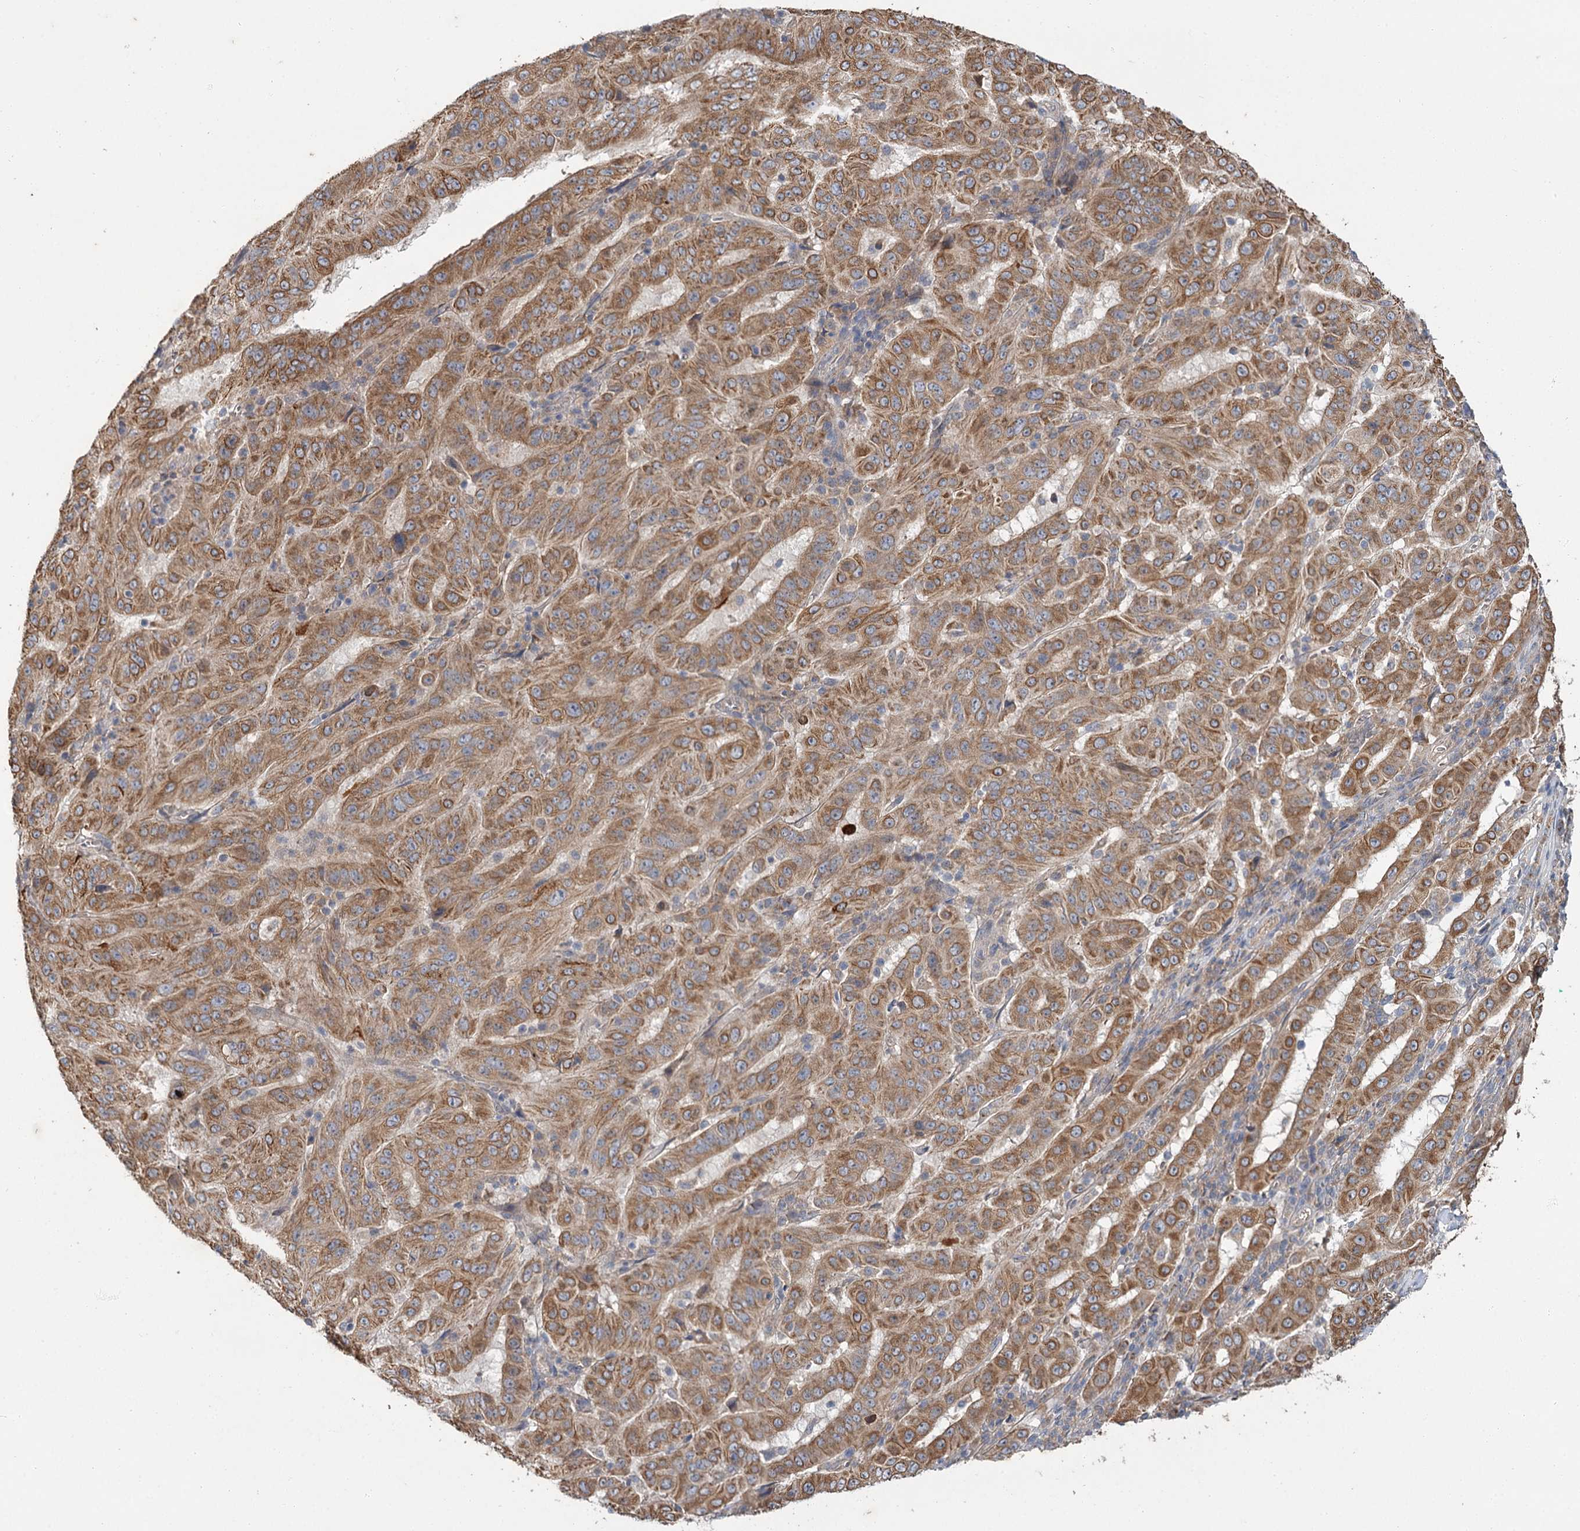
{"staining": {"intensity": "moderate", "quantity": ">75%", "location": "cytoplasmic/membranous"}, "tissue": "pancreatic cancer", "cell_type": "Tumor cells", "image_type": "cancer", "snomed": [{"axis": "morphology", "description": "Adenocarcinoma, NOS"}, {"axis": "topography", "description": "Pancreas"}], "caption": "Immunohistochemistry photomicrograph of neoplastic tissue: adenocarcinoma (pancreatic) stained using immunohistochemistry demonstrates medium levels of moderate protein expression localized specifically in the cytoplasmic/membranous of tumor cells, appearing as a cytoplasmic/membranous brown color.", "gene": "MFN1", "patient": {"sex": "male", "age": 63}}